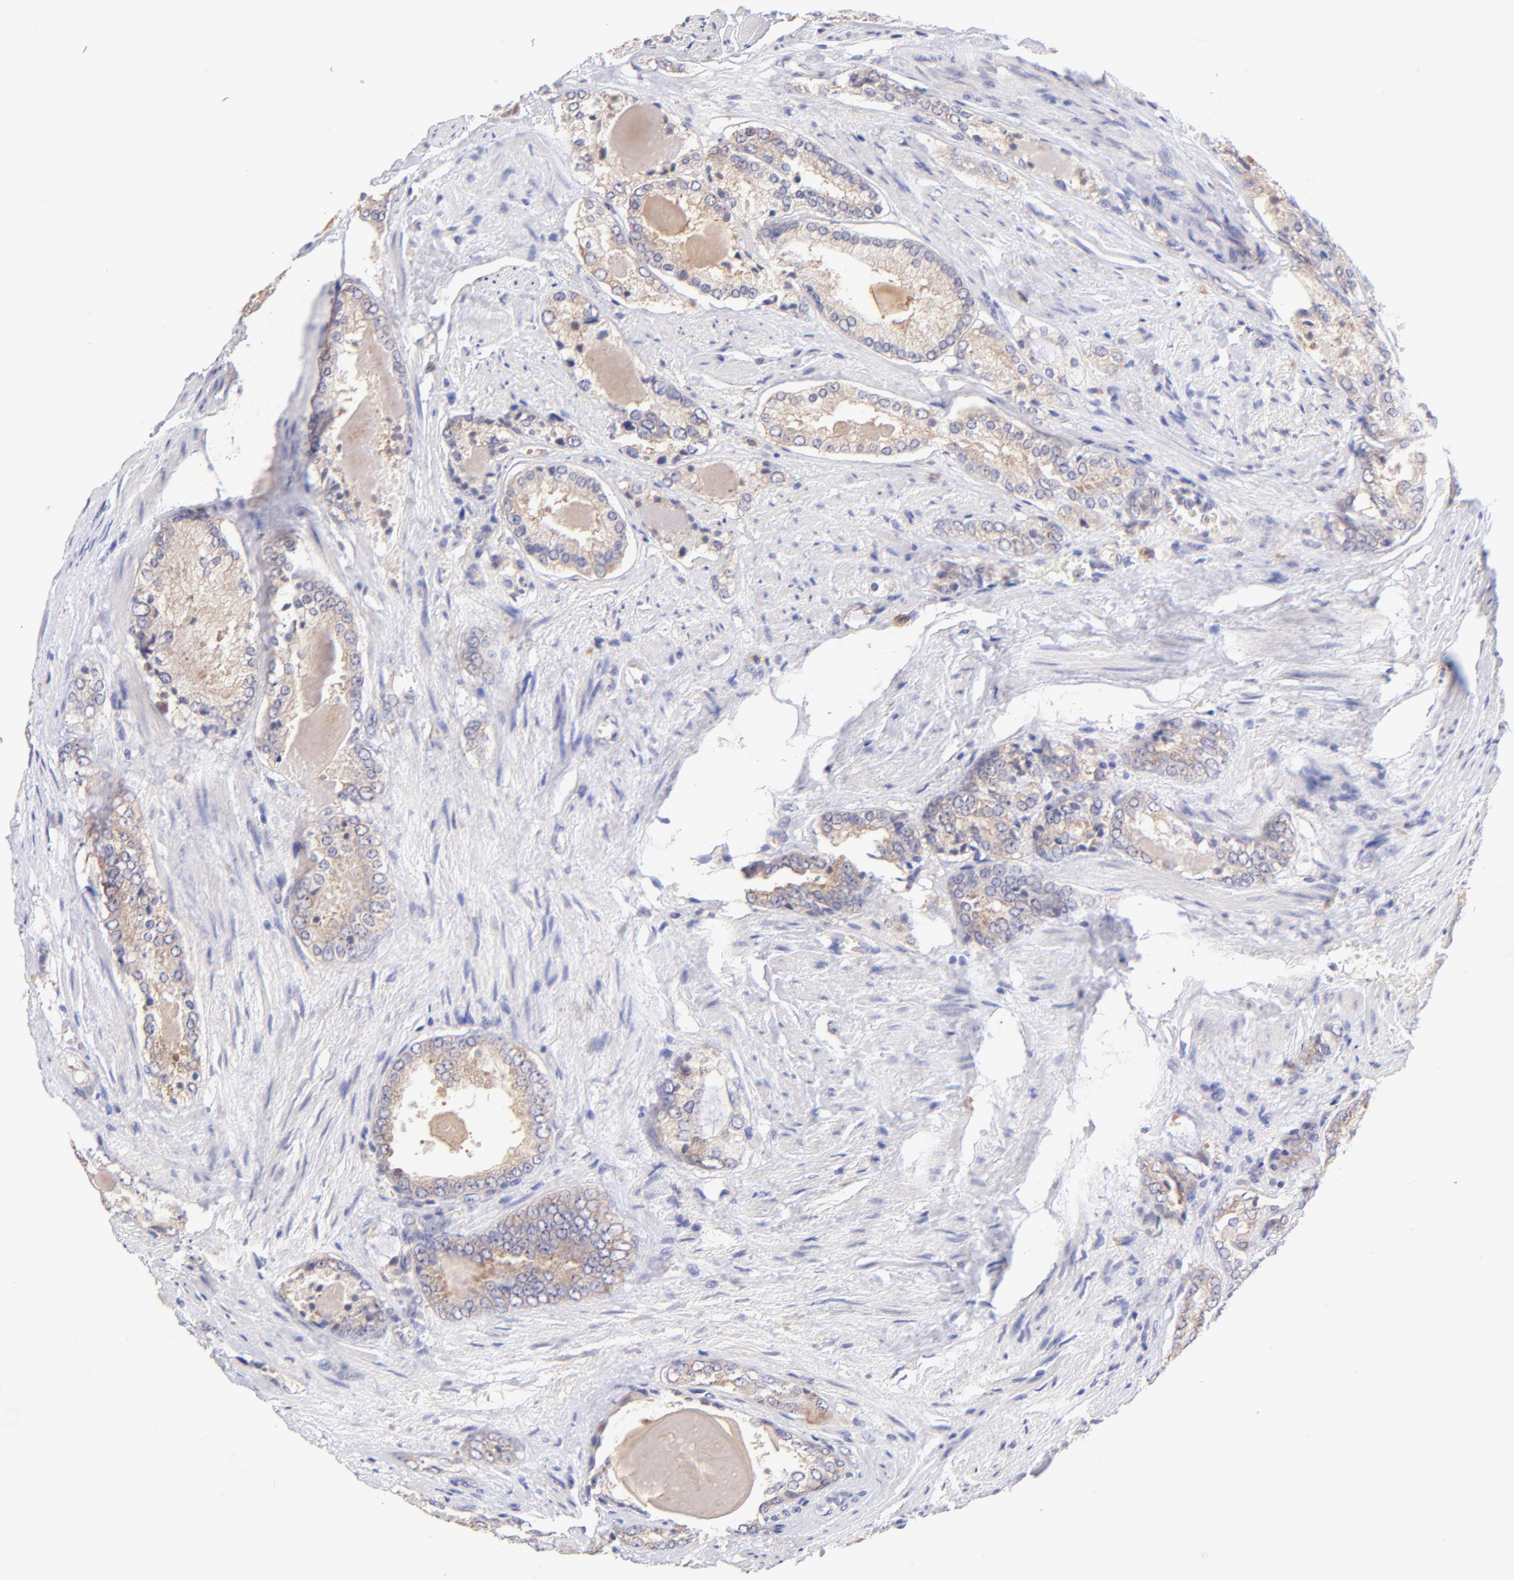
{"staining": {"intensity": "weak", "quantity": ">75%", "location": "cytoplasmic/membranous"}, "tissue": "prostate cancer", "cell_type": "Tumor cells", "image_type": "cancer", "snomed": [{"axis": "morphology", "description": "Adenocarcinoma, Medium grade"}, {"axis": "topography", "description": "Prostate"}], "caption": "Immunohistochemical staining of prostate cancer (adenocarcinoma (medium-grade)) shows low levels of weak cytoplasmic/membranous protein expression in about >75% of tumor cells.", "gene": "RPL11", "patient": {"sex": "male", "age": 60}}